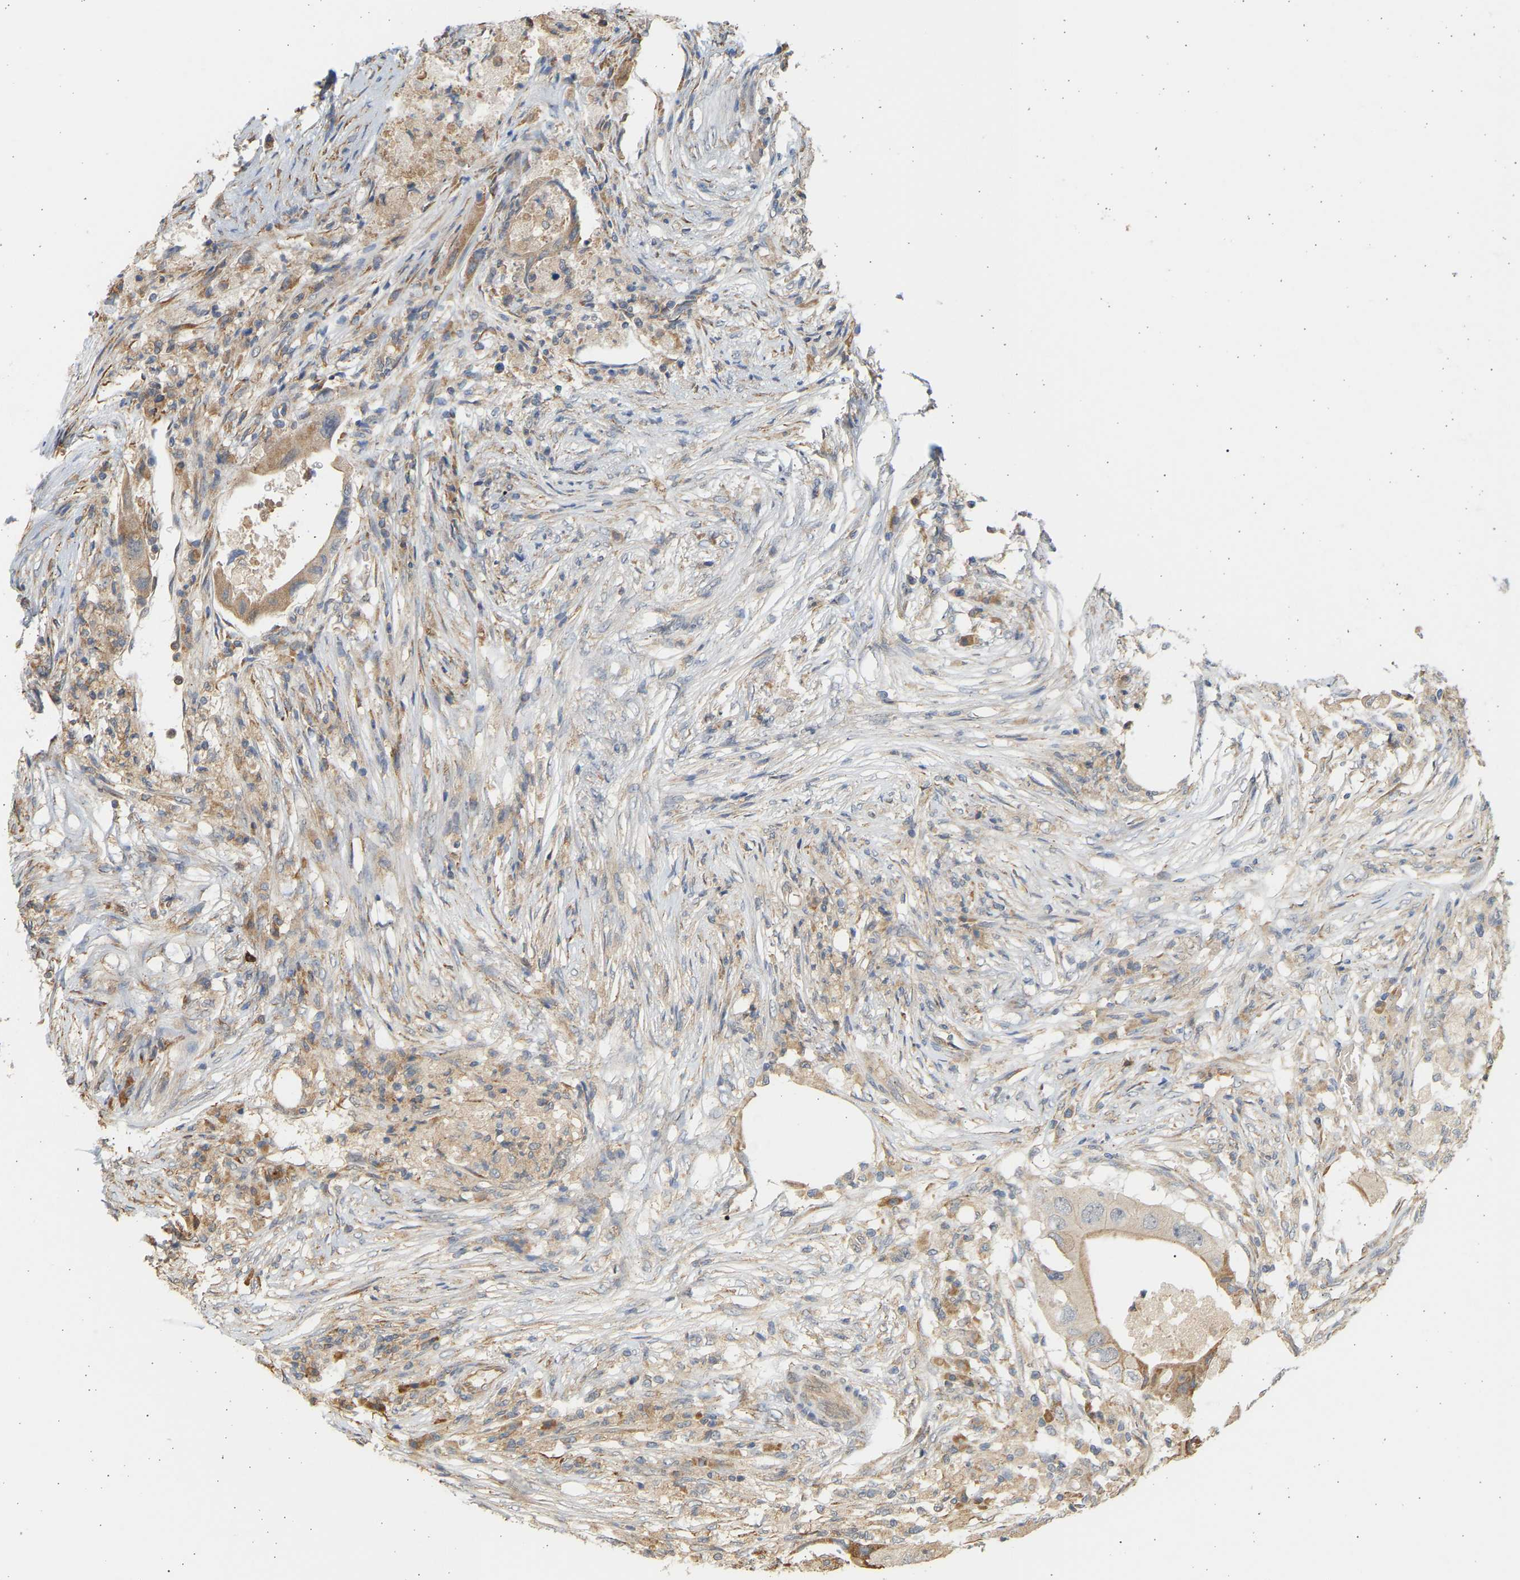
{"staining": {"intensity": "moderate", "quantity": ">75%", "location": "cytoplasmic/membranous"}, "tissue": "colorectal cancer", "cell_type": "Tumor cells", "image_type": "cancer", "snomed": [{"axis": "morphology", "description": "Adenocarcinoma, NOS"}, {"axis": "topography", "description": "Colon"}], "caption": "Colorectal cancer was stained to show a protein in brown. There is medium levels of moderate cytoplasmic/membranous staining in approximately >75% of tumor cells.", "gene": "B4GALT6", "patient": {"sex": "male", "age": 71}}